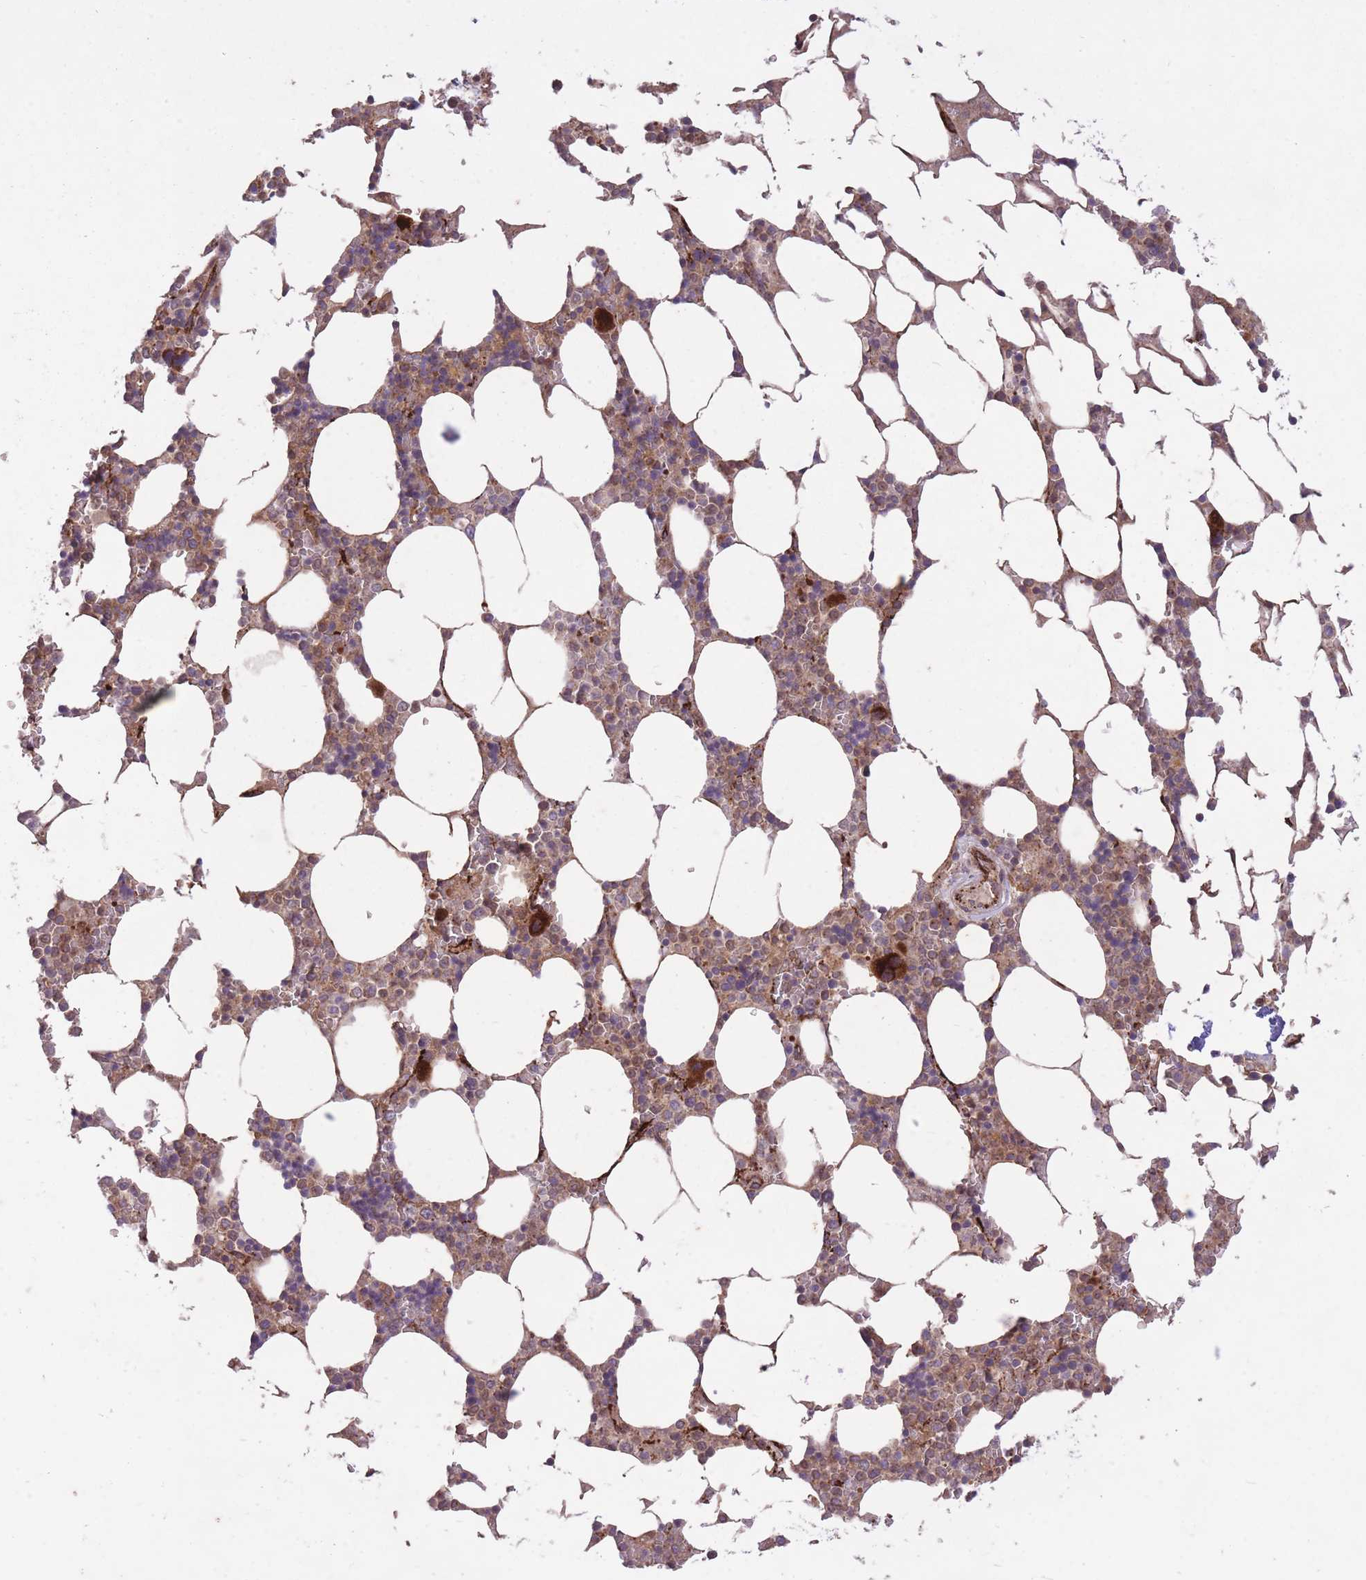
{"staining": {"intensity": "strong", "quantity": "25%-75%", "location": "cytoplasmic/membranous"}, "tissue": "bone marrow", "cell_type": "Hematopoietic cells", "image_type": "normal", "snomed": [{"axis": "morphology", "description": "Normal tissue, NOS"}, {"axis": "topography", "description": "Bone marrow"}], "caption": "Bone marrow stained with IHC displays strong cytoplasmic/membranous expression in about 25%-75% of hematopoietic cells. The protein of interest is shown in brown color, while the nuclei are stained blue.", "gene": "CISH", "patient": {"sex": "male", "age": 64}}